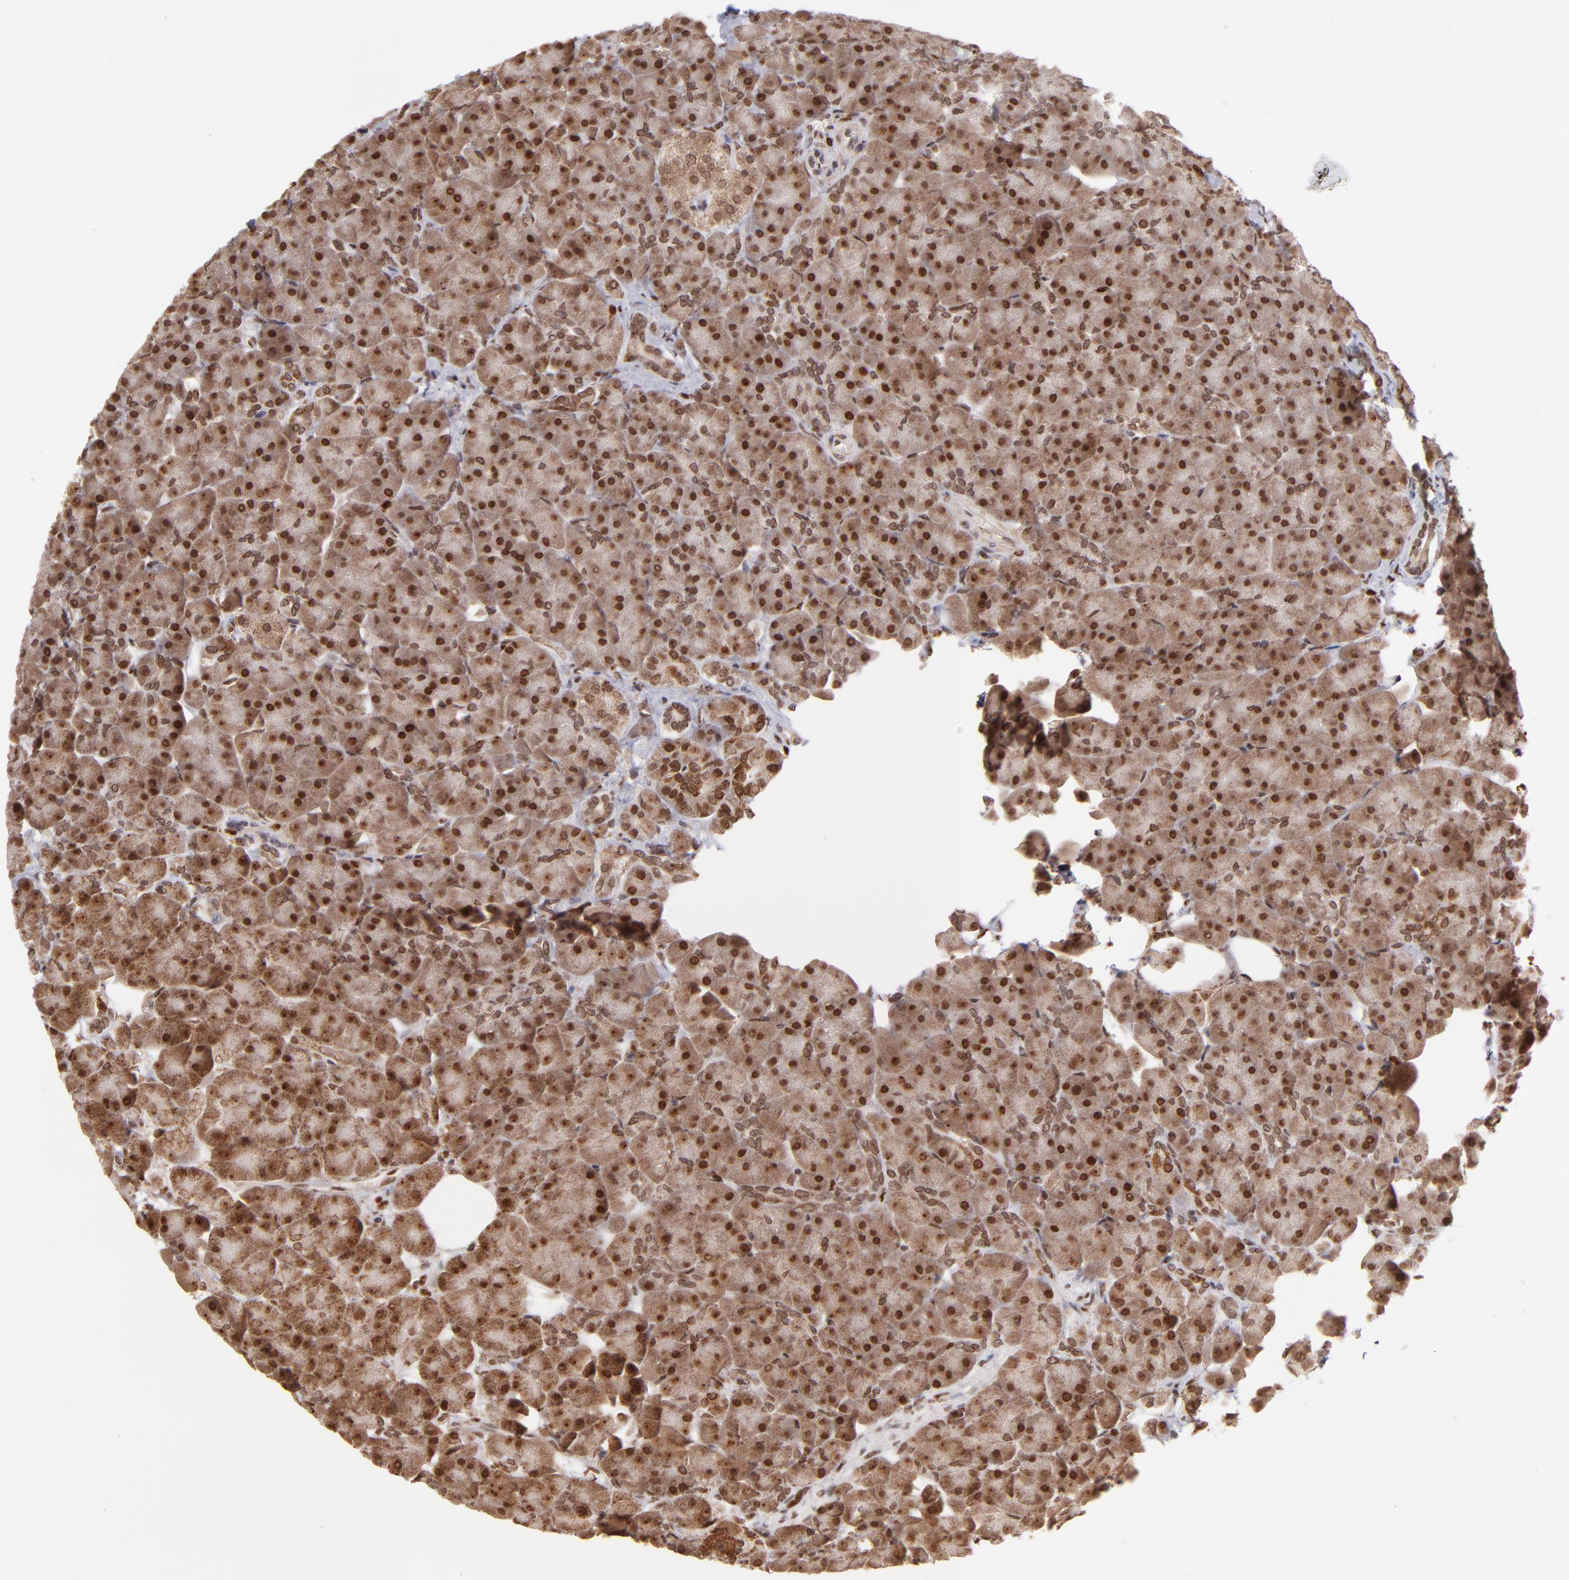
{"staining": {"intensity": "moderate", "quantity": ">75%", "location": "cytoplasmic/membranous,nuclear"}, "tissue": "pancreas", "cell_type": "Exocrine glandular cells", "image_type": "normal", "snomed": [{"axis": "morphology", "description": "Normal tissue, NOS"}, {"axis": "topography", "description": "Pancreas"}], "caption": "Benign pancreas reveals moderate cytoplasmic/membranous,nuclear staining in about >75% of exocrine glandular cells.", "gene": "TOP1MT", "patient": {"sex": "male", "age": 66}}